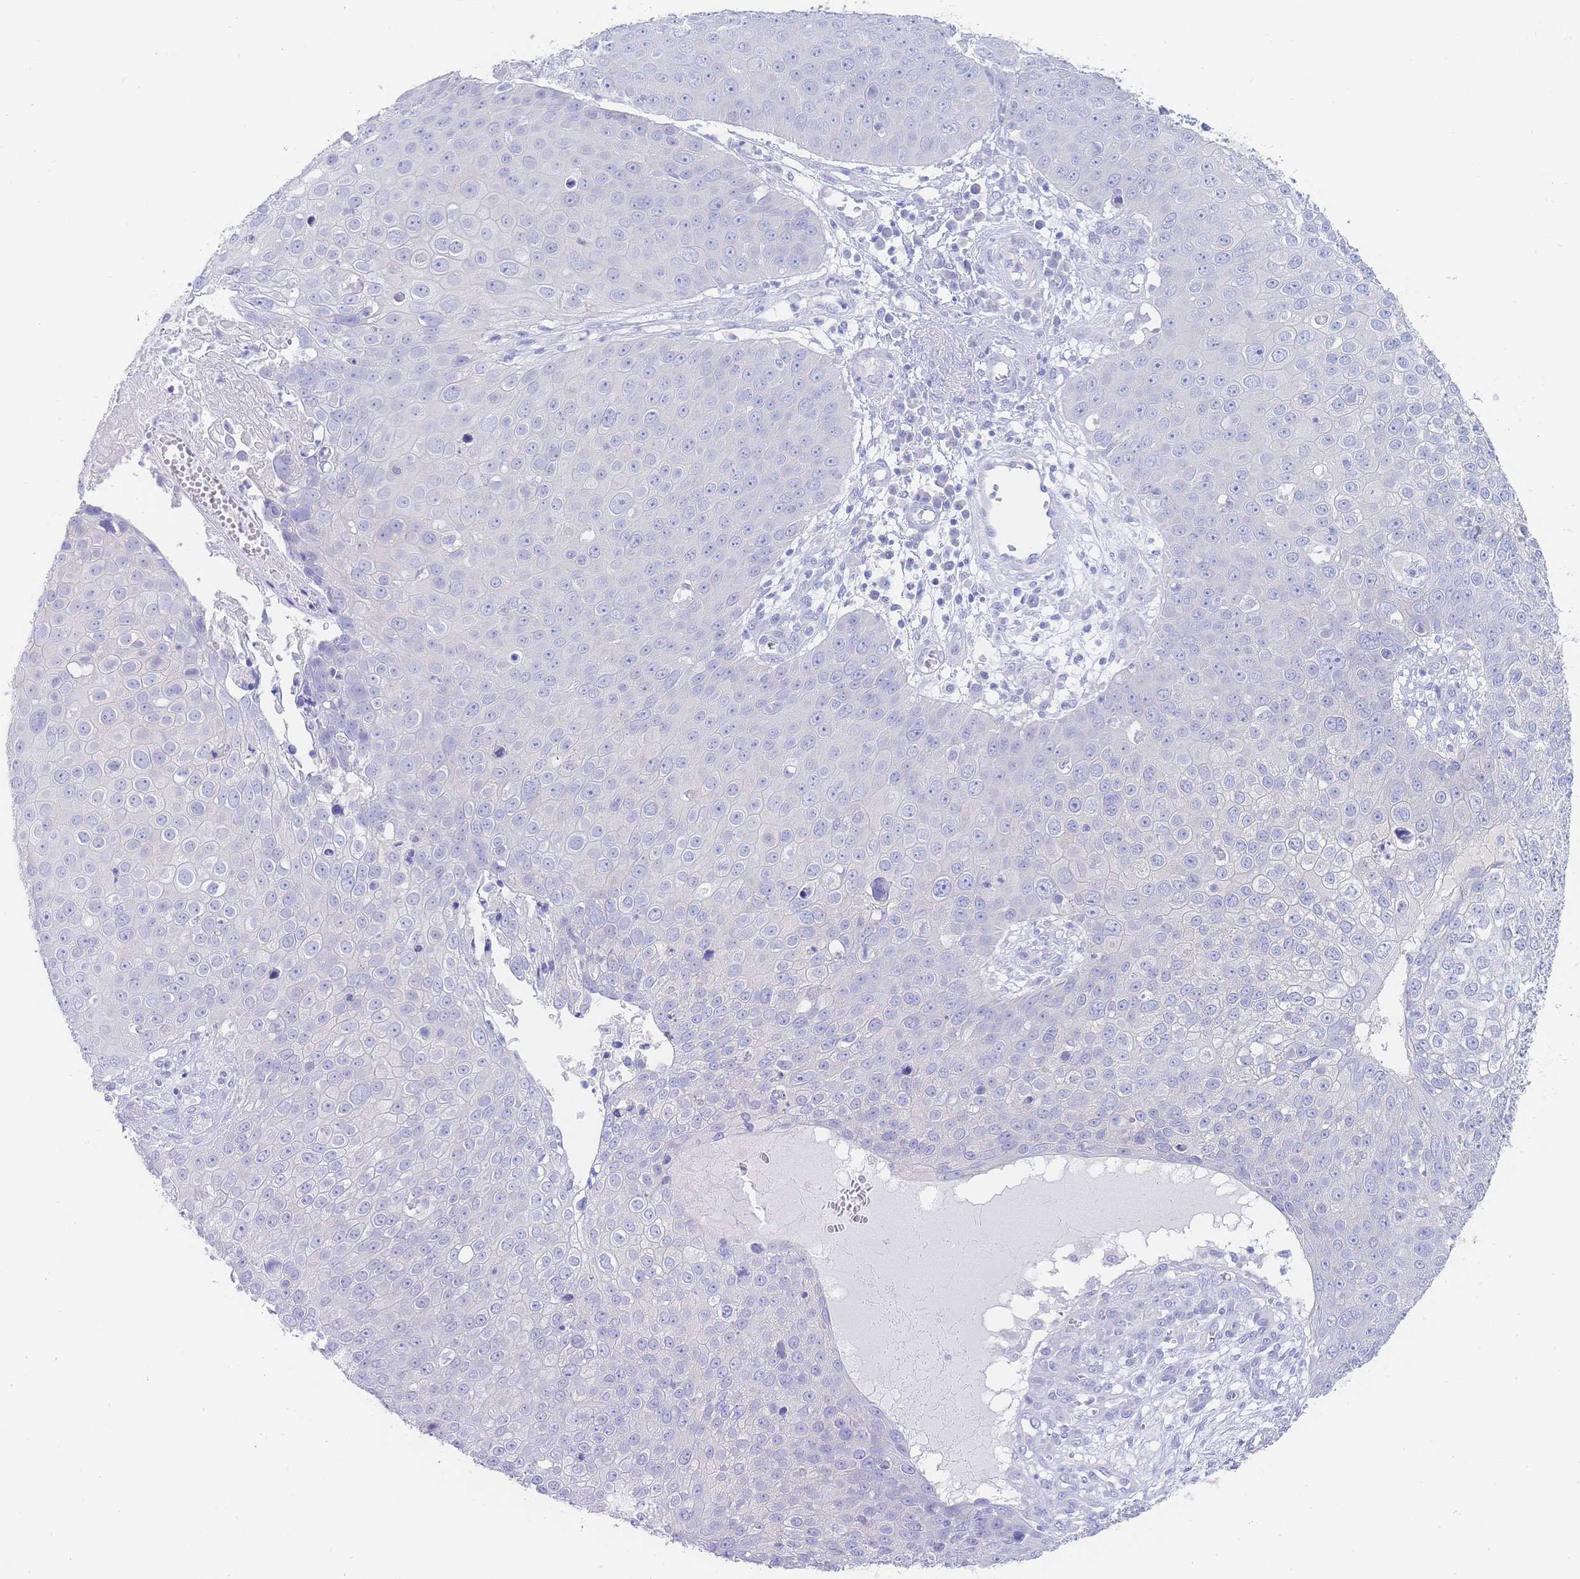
{"staining": {"intensity": "negative", "quantity": "none", "location": "none"}, "tissue": "skin cancer", "cell_type": "Tumor cells", "image_type": "cancer", "snomed": [{"axis": "morphology", "description": "Squamous cell carcinoma, NOS"}, {"axis": "topography", "description": "Skin"}], "caption": "DAB immunohistochemical staining of squamous cell carcinoma (skin) reveals no significant staining in tumor cells.", "gene": "LZTFL1", "patient": {"sex": "male", "age": 71}}